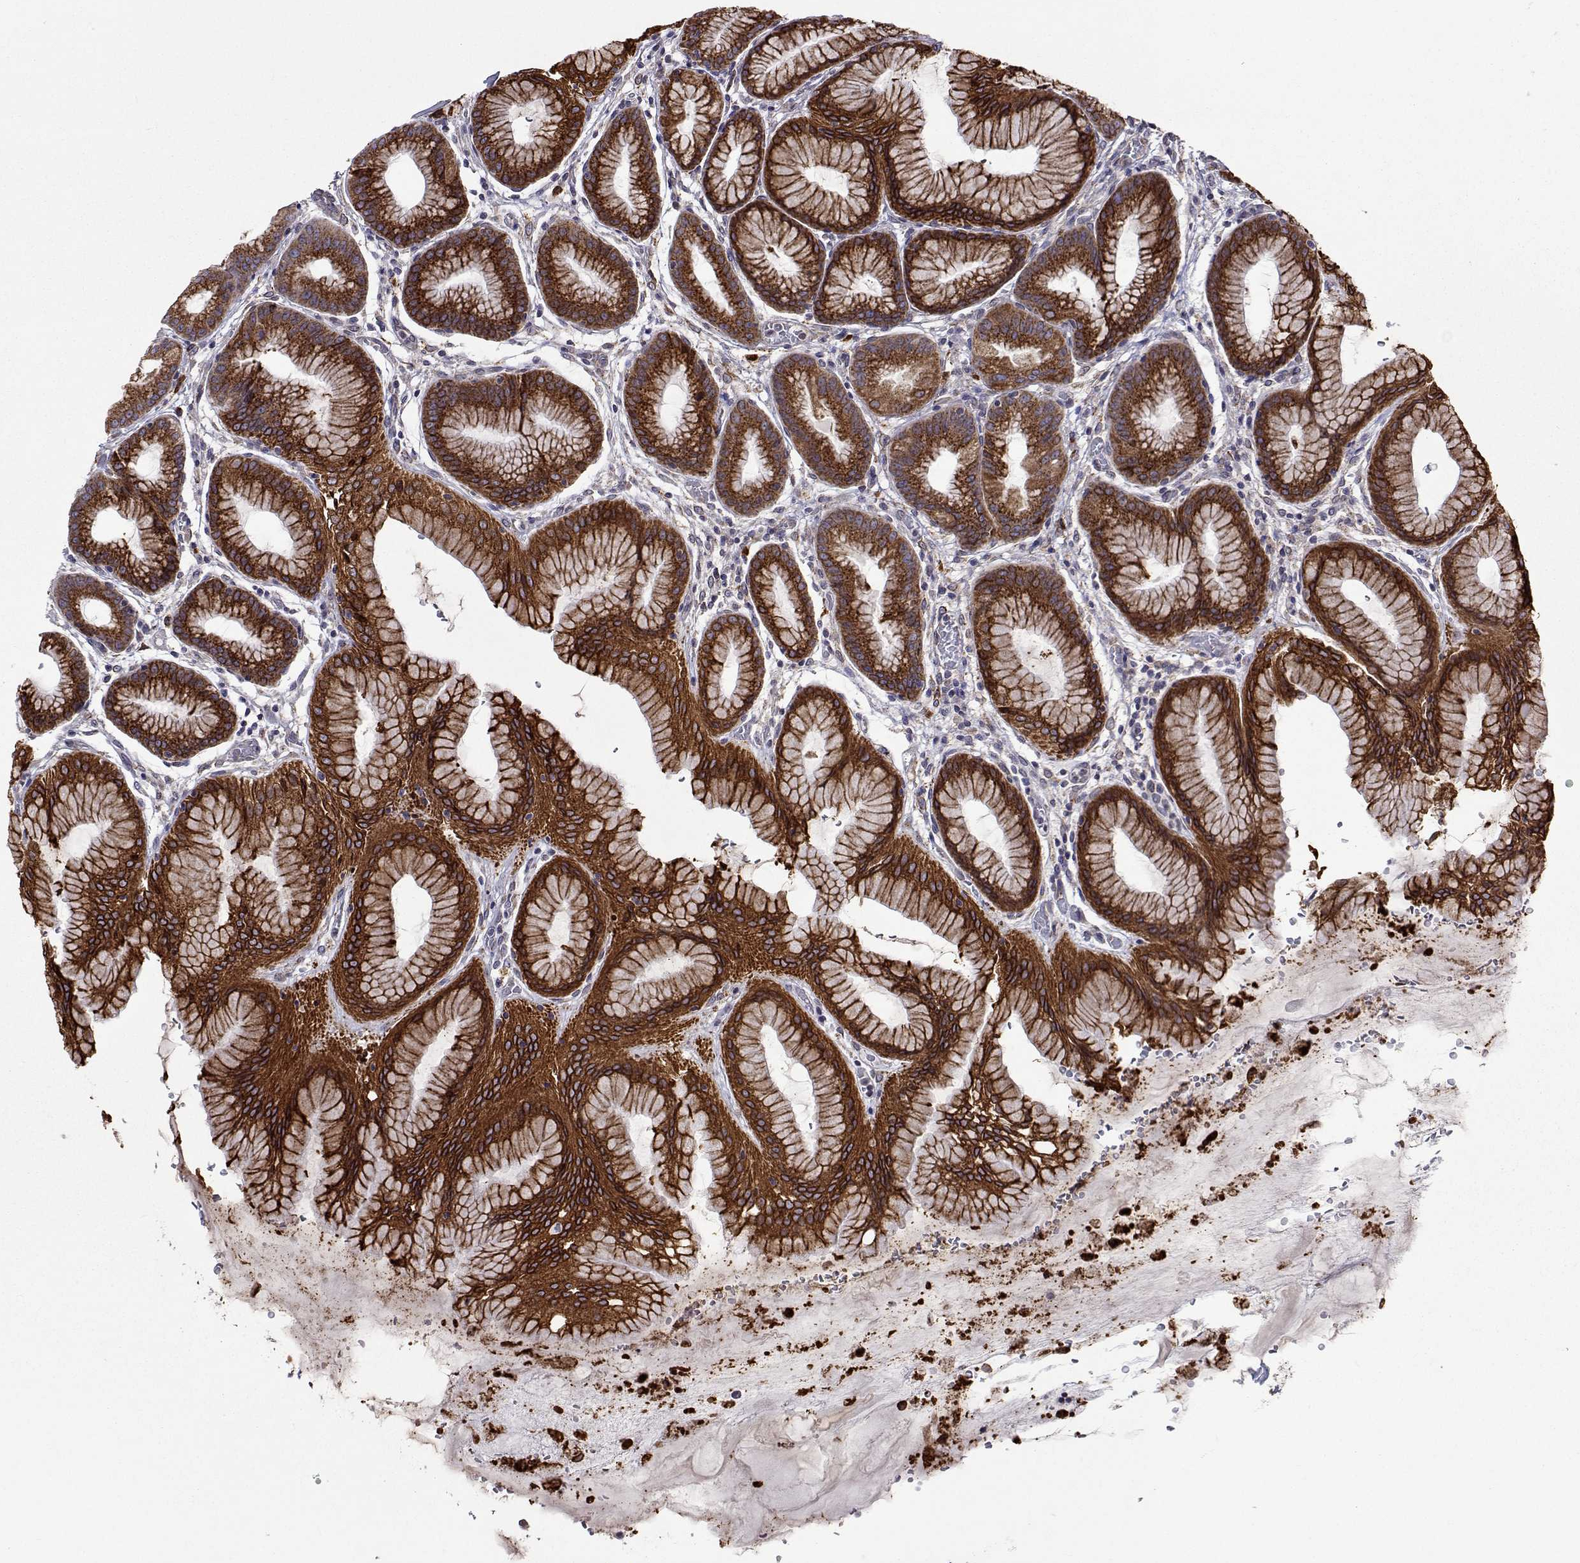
{"staining": {"intensity": "strong", "quantity": "25%-75%", "location": "cytoplasmic/membranous,nuclear"}, "tissue": "stomach", "cell_type": "Glandular cells", "image_type": "normal", "snomed": [{"axis": "morphology", "description": "Normal tissue, NOS"}, {"axis": "topography", "description": "Stomach, upper"}, {"axis": "topography", "description": "Stomach"}], "caption": "Immunohistochemical staining of normal stomach reveals high levels of strong cytoplasmic/membranous,nuclear expression in approximately 25%-75% of glandular cells.", "gene": "PGRMC2", "patient": {"sex": "male", "age": 48}}